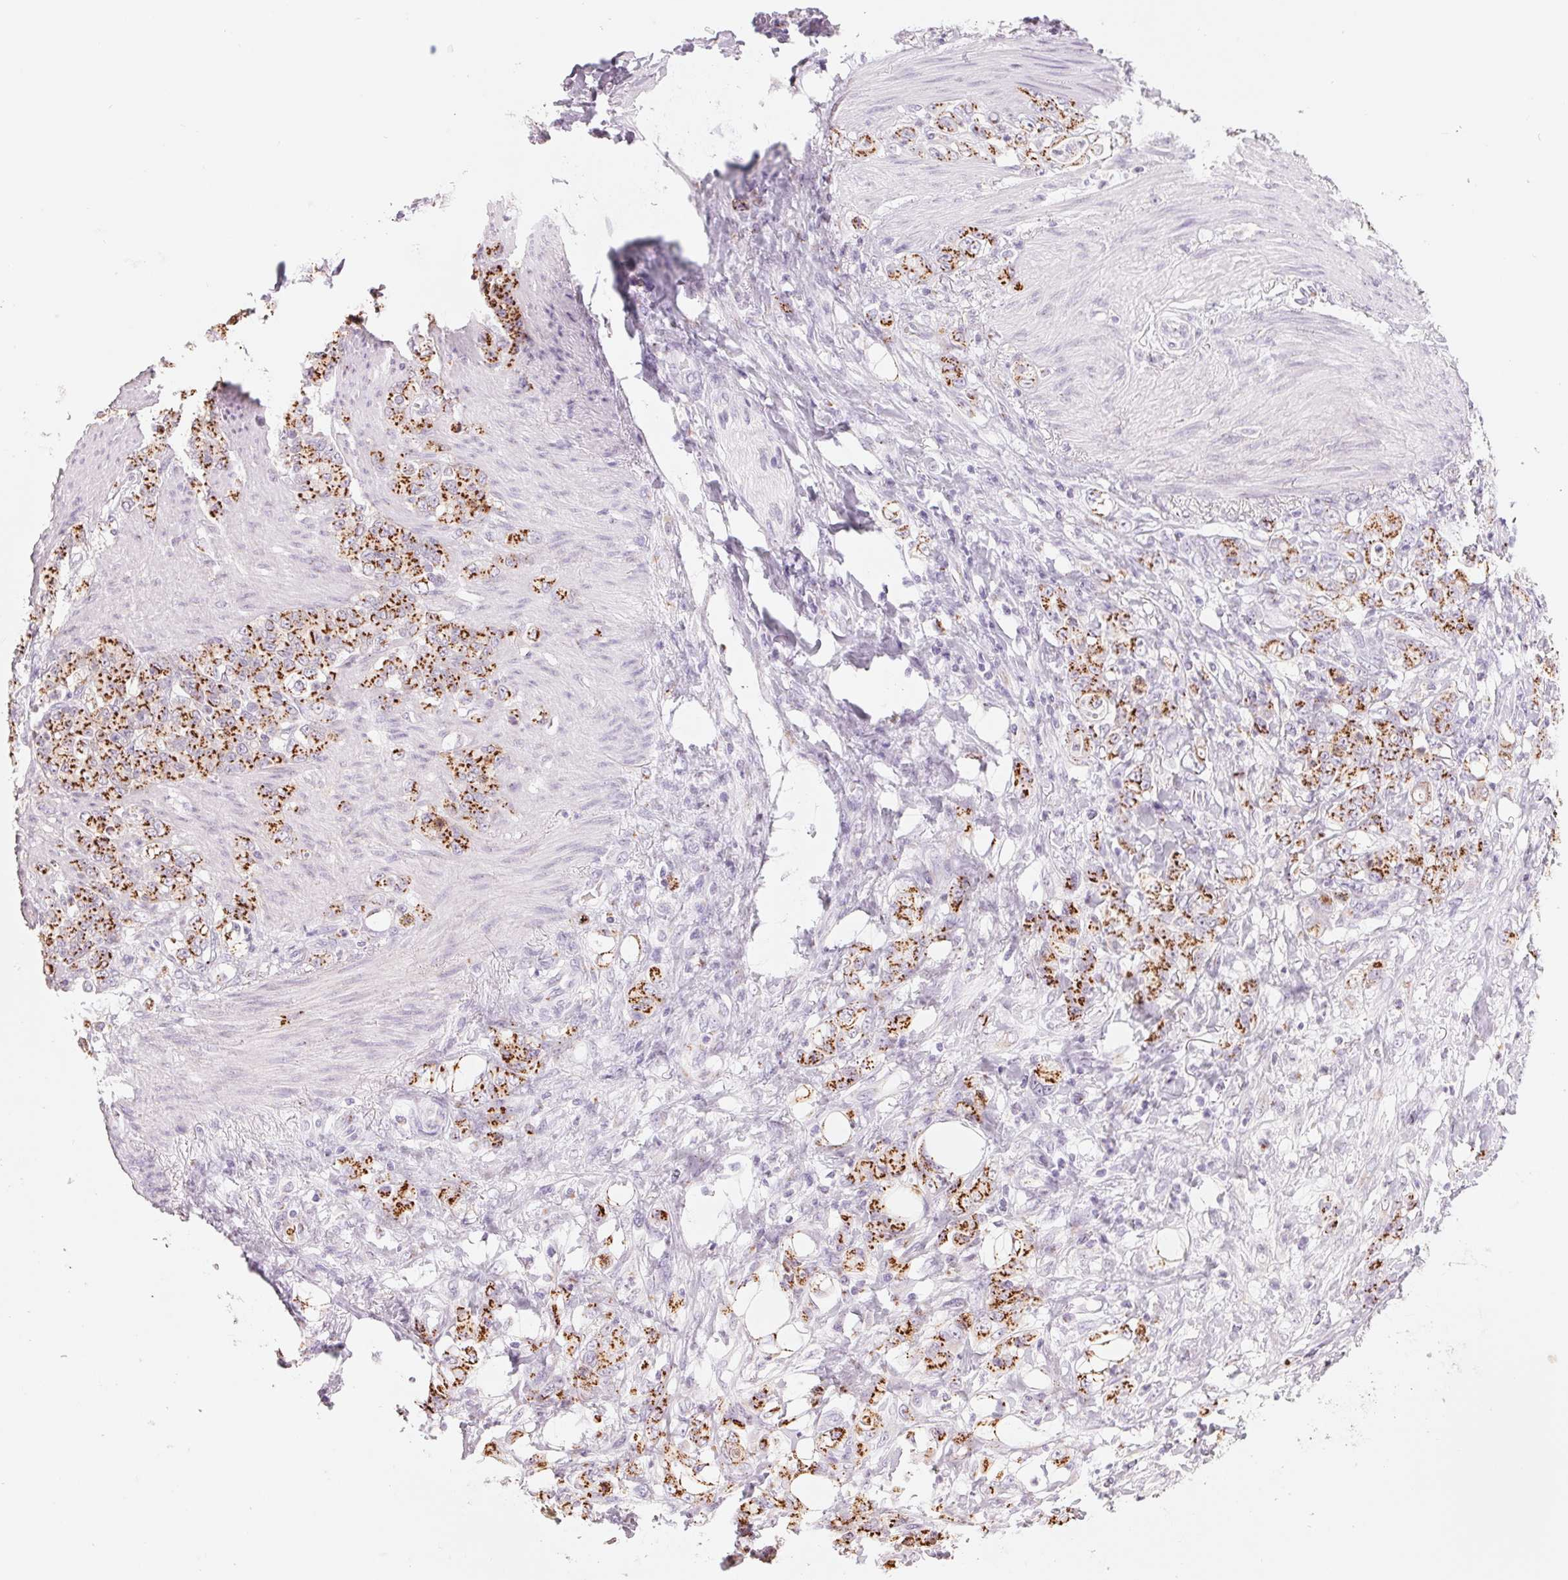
{"staining": {"intensity": "strong", "quantity": ">75%", "location": "cytoplasmic/membranous"}, "tissue": "stomach cancer", "cell_type": "Tumor cells", "image_type": "cancer", "snomed": [{"axis": "morphology", "description": "Adenocarcinoma, NOS"}, {"axis": "topography", "description": "Stomach"}], "caption": "IHC histopathology image of human stomach cancer (adenocarcinoma) stained for a protein (brown), which displays high levels of strong cytoplasmic/membranous staining in approximately >75% of tumor cells.", "gene": "GALNT7", "patient": {"sex": "female", "age": 79}}